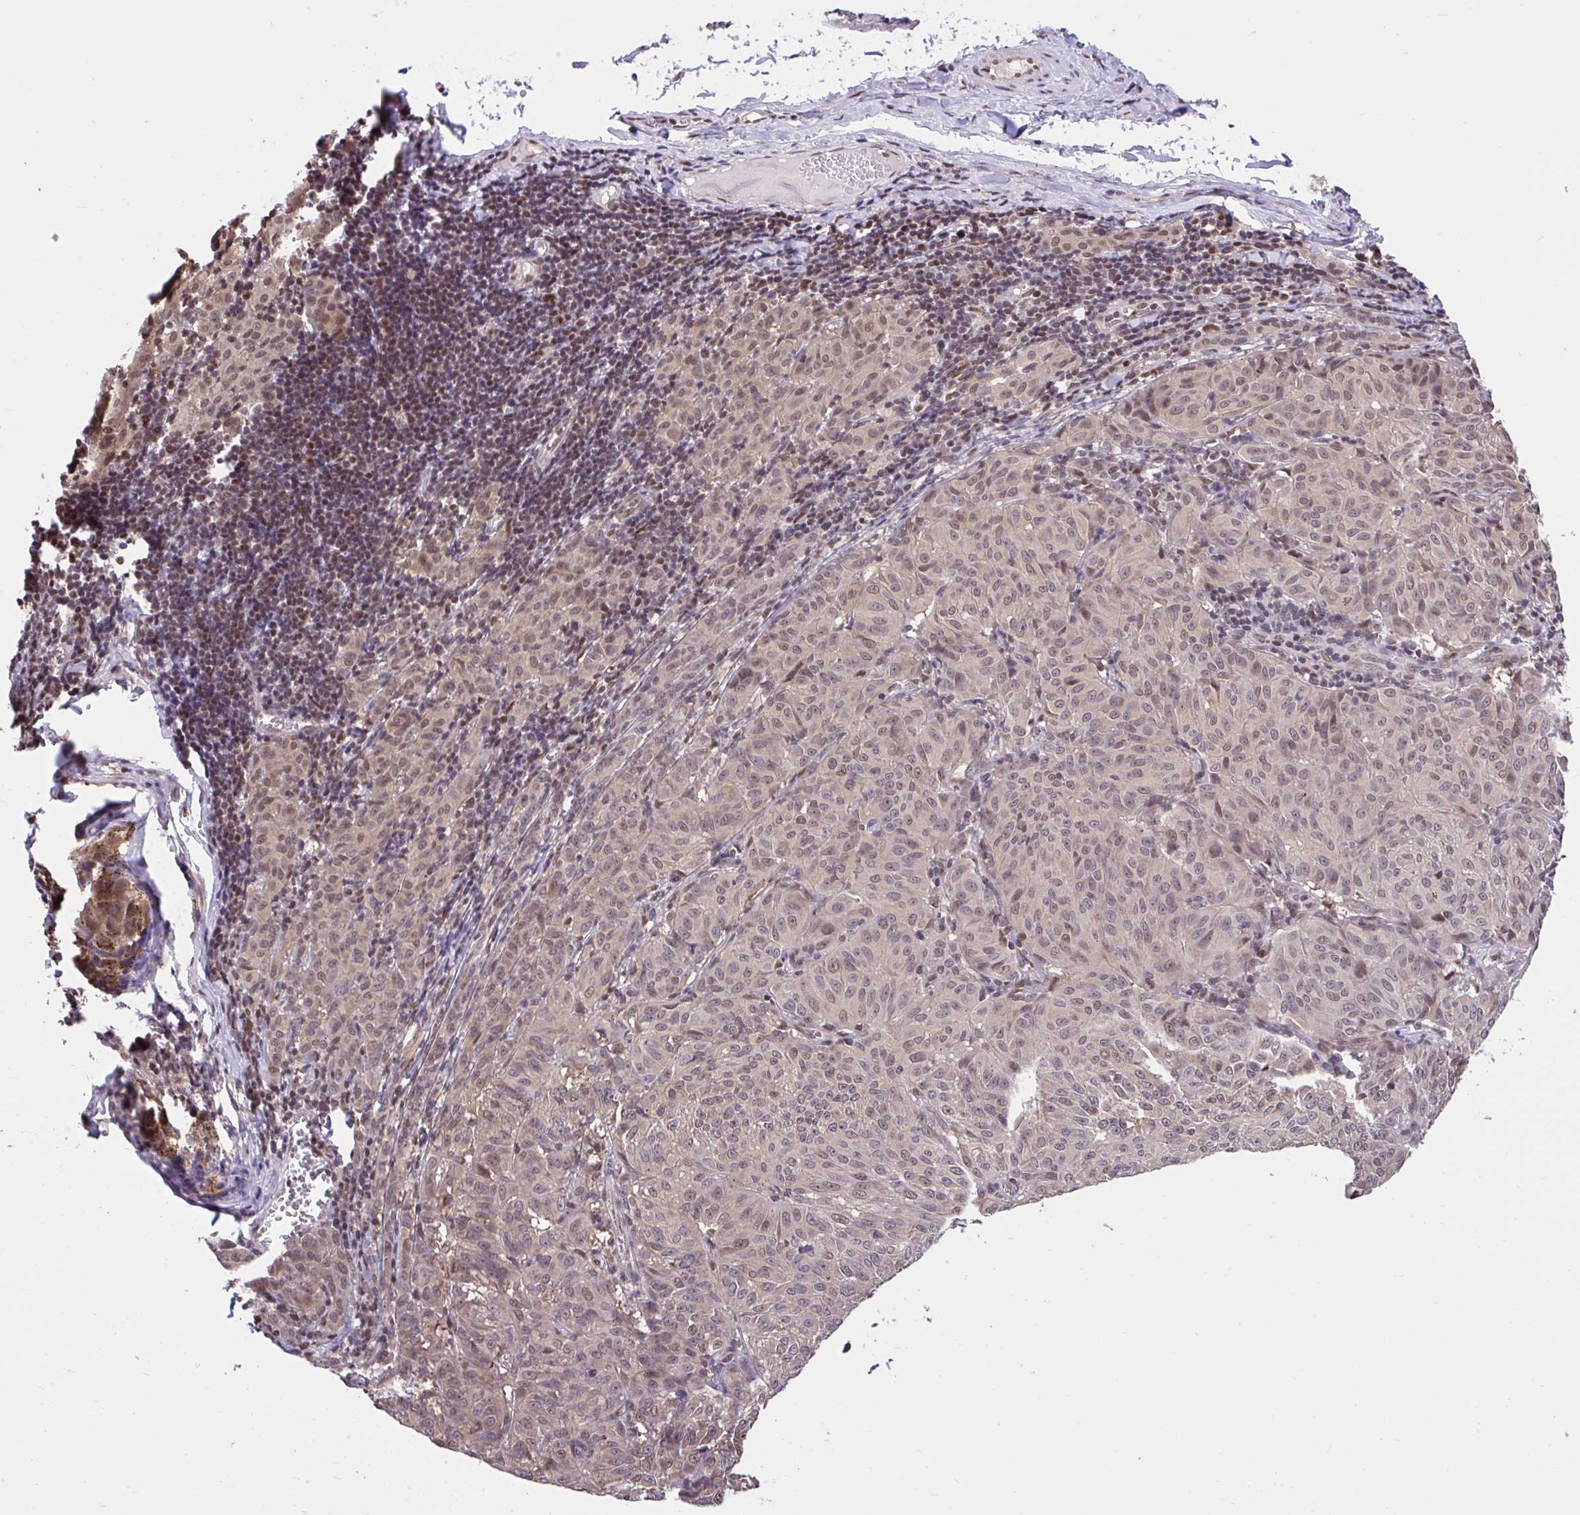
{"staining": {"intensity": "weak", "quantity": ">75%", "location": "nuclear"}, "tissue": "melanoma", "cell_type": "Tumor cells", "image_type": "cancer", "snomed": [{"axis": "morphology", "description": "Malignant melanoma, NOS"}, {"axis": "topography", "description": "Skin"}], "caption": "High-power microscopy captured an IHC photomicrograph of malignant melanoma, revealing weak nuclear staining in approximately >75% of tumor cells.", "gene": "GLIS3", "patient": {"sex": "female", "age": 72}}